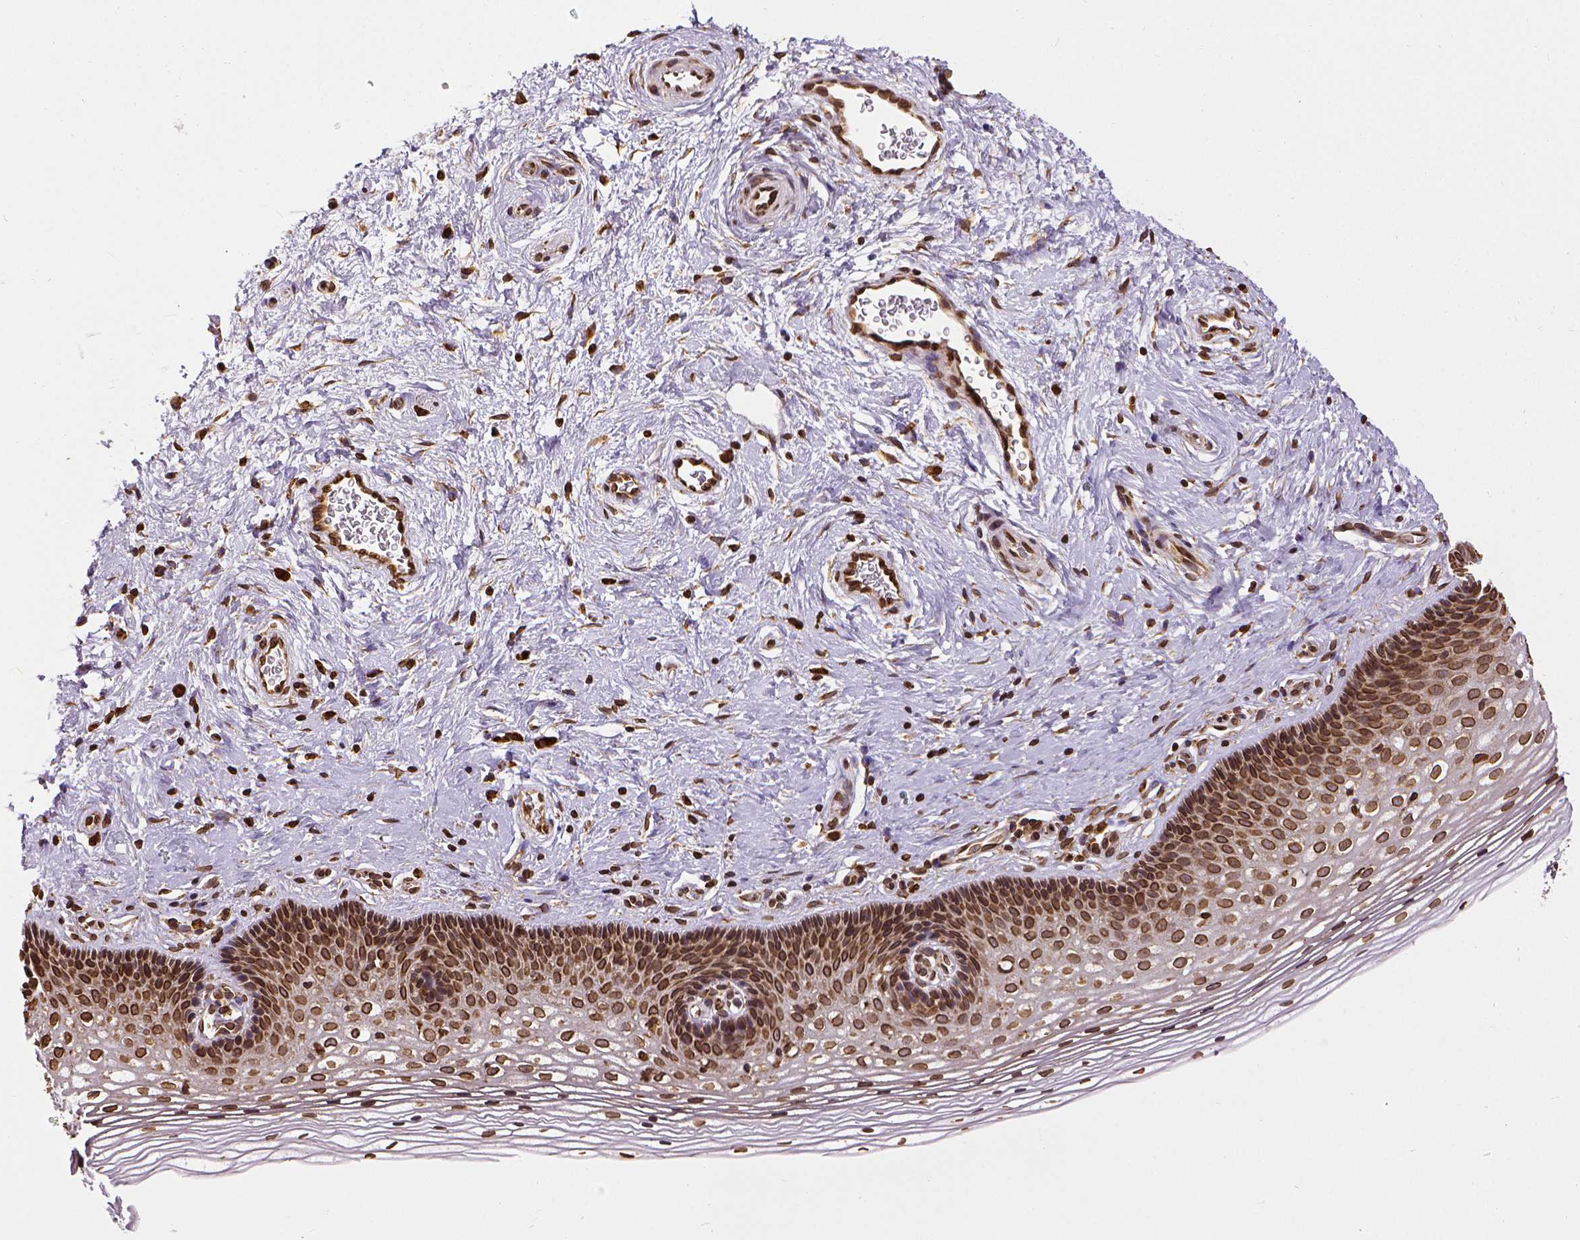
{"staining": {"intensity": "strong", "quantity": ">75%", "location": "cytoplasmic/membranous,nuclear"}, "tissue": "cervix", "cell_type": "Glandular cells", "image_type": "normal", "snomed": [{"axis": "morphology", "description": "Normal tissue, NOS"}, {"axis": "topography", "description": "Cervix"}], "caption": "The photomicrograph reveals staining of normal cervix, revealing strong cytoplasmic/membranous,nuclear protein staining (brown color) within glandular cells. (DAB IHC with brightfield microscopy, high magnification).", "gene": "MTDH", "patient": {"sex": "female", "age": 34}}